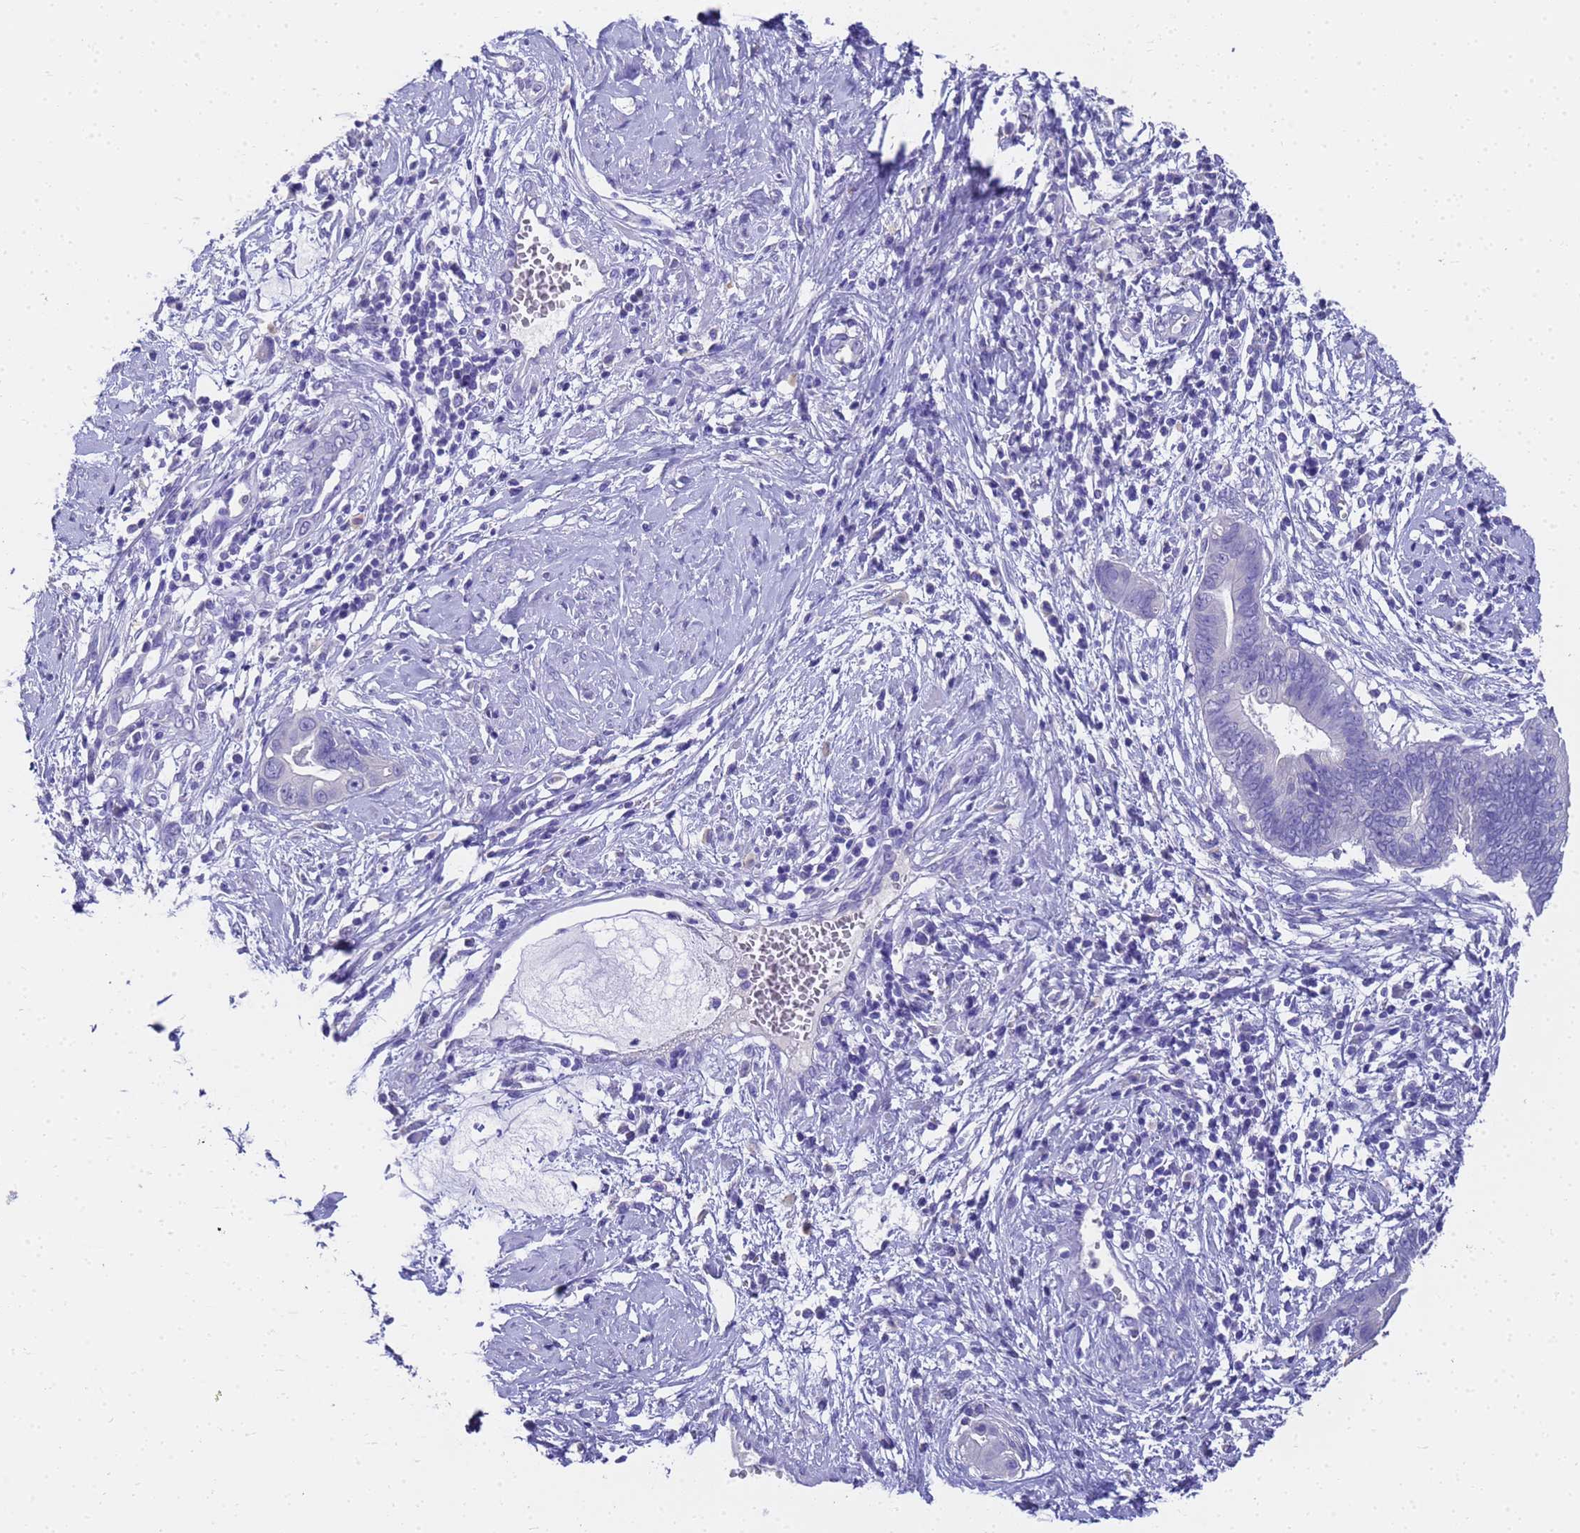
{"staining": {"intensity": "negative", "quantity": "none", "location": "none"}, "tissue": "cervical cancer", "cell_type": "Tumor cells", "image_type": "cancer", "snomed": [{"axis": "morphology", "description": "Adenocarcinoma, NOS"}, {"axis": "topography", "description": "Cervix"}], "caption": "Immunohistochemistry (IHC) photomicrograph of human cervical adenocarcinoma stained for a protein (brown), which demonstrates no staining in tumor cells.", "gene": "MS4A13", "patient": {"sex": "female", "age": 44}}